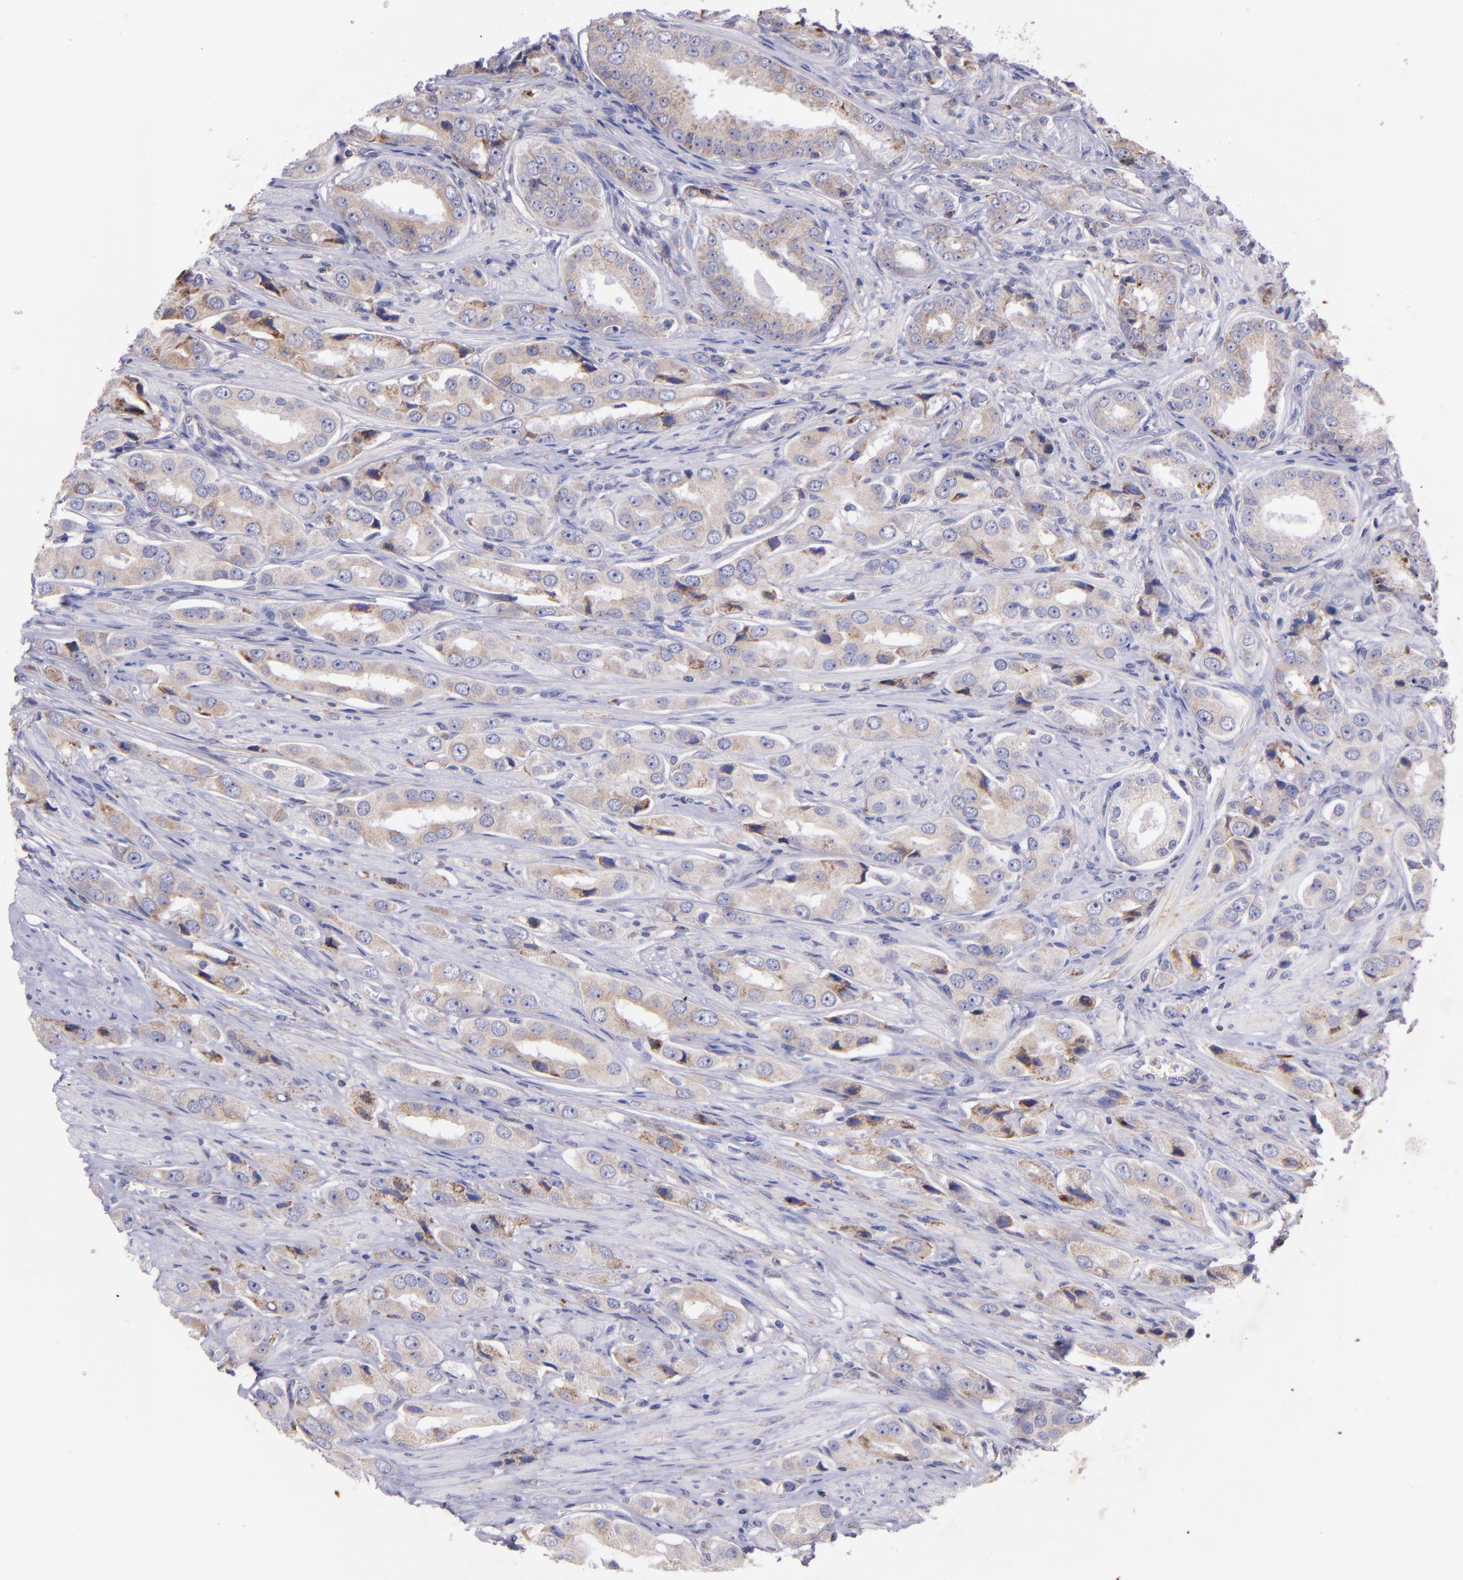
{"staining": {"intensity": "moderate", "quantity": ">75%", "location": "cytoplasmic/membranous"}, "tissue": "prostate cancer", "cell_type": "Tumor cells", "image_type": "cancer", "snomed": [{"axis": "morphology", "description": "Adenocarcinoma, Medium grade"}, {"axis": "topography", "description": "Prostate"}], "caption": "Immunohistochemical staining of adenocarcinoma (medium-grade) (prostate) reveals medium levels of moderate cytoplasmic/membranous expression in about >75% of tumor cells. The protein of interest is stained brown, and the nuclei are stained in blue (DAB (3,3'-diaminobenzidine) IHC with brightfield microscopy, high magnification).", "gene": "RET", "patient": {"sex": "male", "age": 53}}